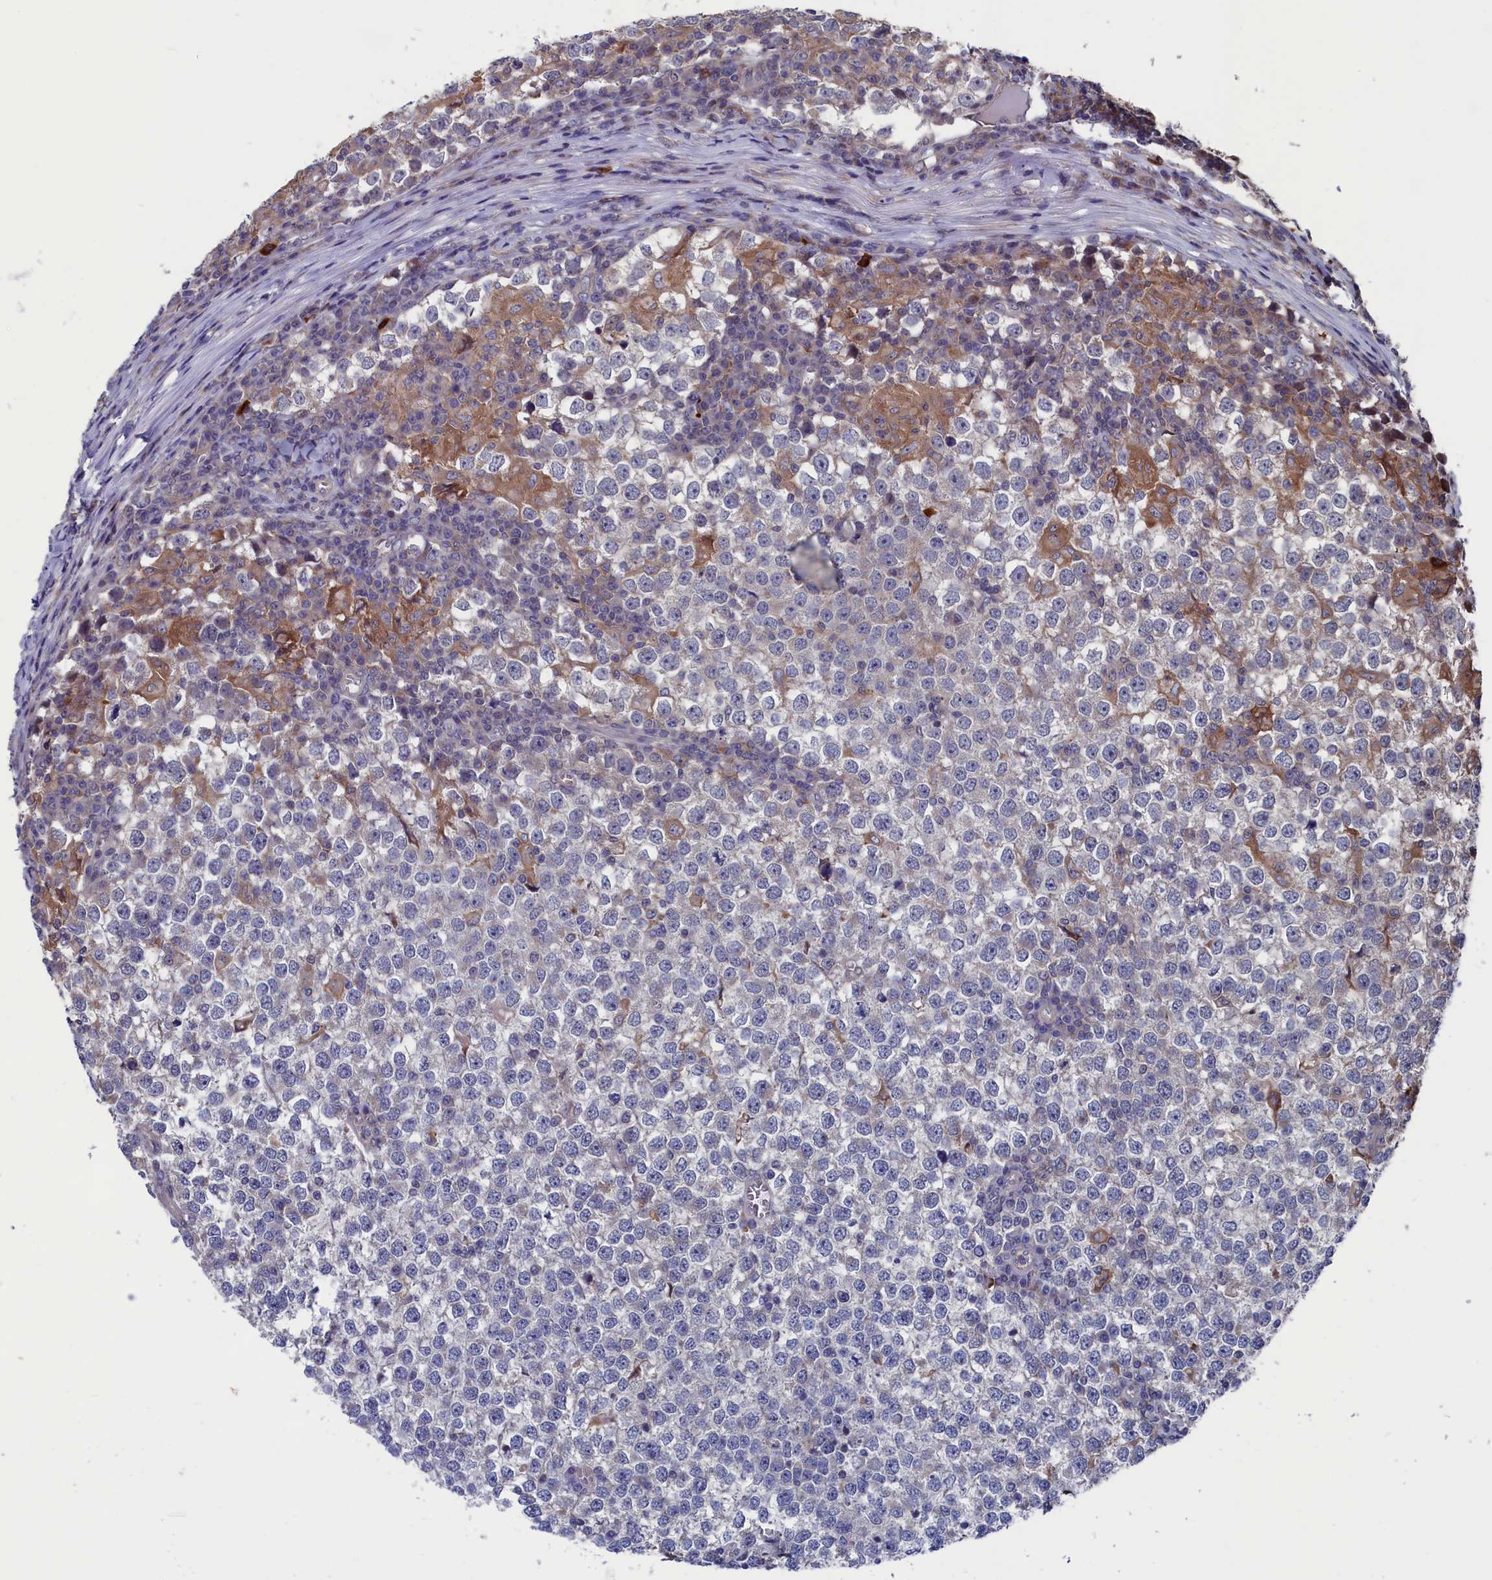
{"staining": {"intensity": "negative", "quantity": "none", "location": "none"}, "tissue": "testis cancer", "cell_type": "Tumor cells", "image_type": "cancer", "snomed": [{"axis": "morphology", "description": "Seminoma, NOS"}, {"axis": "topography", "description": "Testis"}], "caption": "DAB (3,3'-diaminobenzidine) immunohistochemical staining of human testis cancer reveals no significant expression in tumor cells.", "gene": "SPATA13", "patient": {"sex": "male", "age": 65}}